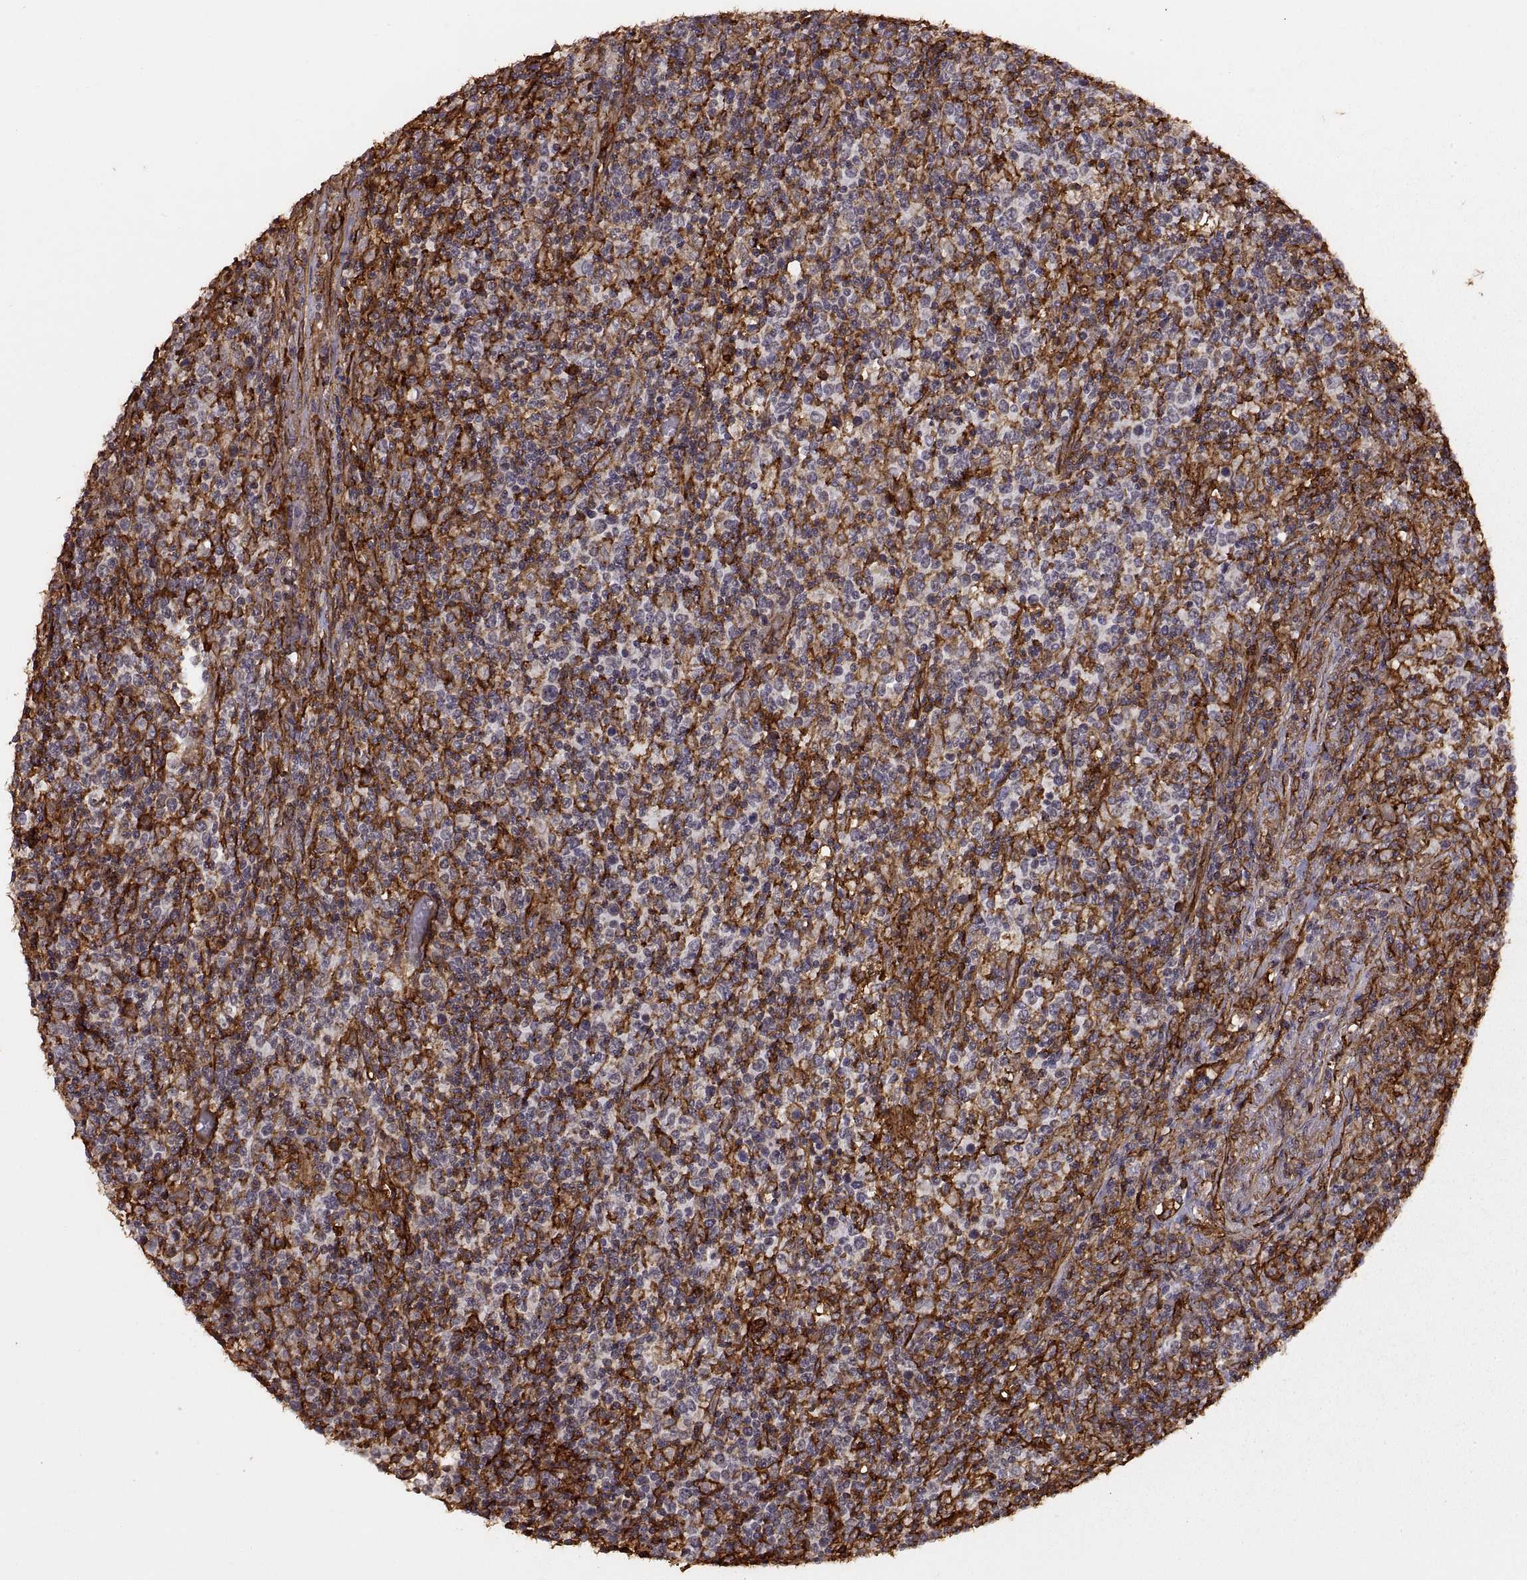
{"staining": {"intensity": "moderate", "quantity": "<25%", "location": "cytoplasmic/membranous"}, "tissue": "lymphoma", "cell_type": "Tumor cells", "image_type": "cancer", "snomed": [{"axis": "morphology", "description": "Malignant lymphoma, non-Hodgkin's type, High grade"}, {"axis": "topography", "description": "Lung"}], "caption": "Immunohistochemical staining of high-grade malignant lymphoma, non-Hodgkin's type reveals moderate cytoplasmic/membranous protein expression in about <25% of tumor cells.", "gene": "S100A10", "patient": {"sex": "male", "age": 79}}